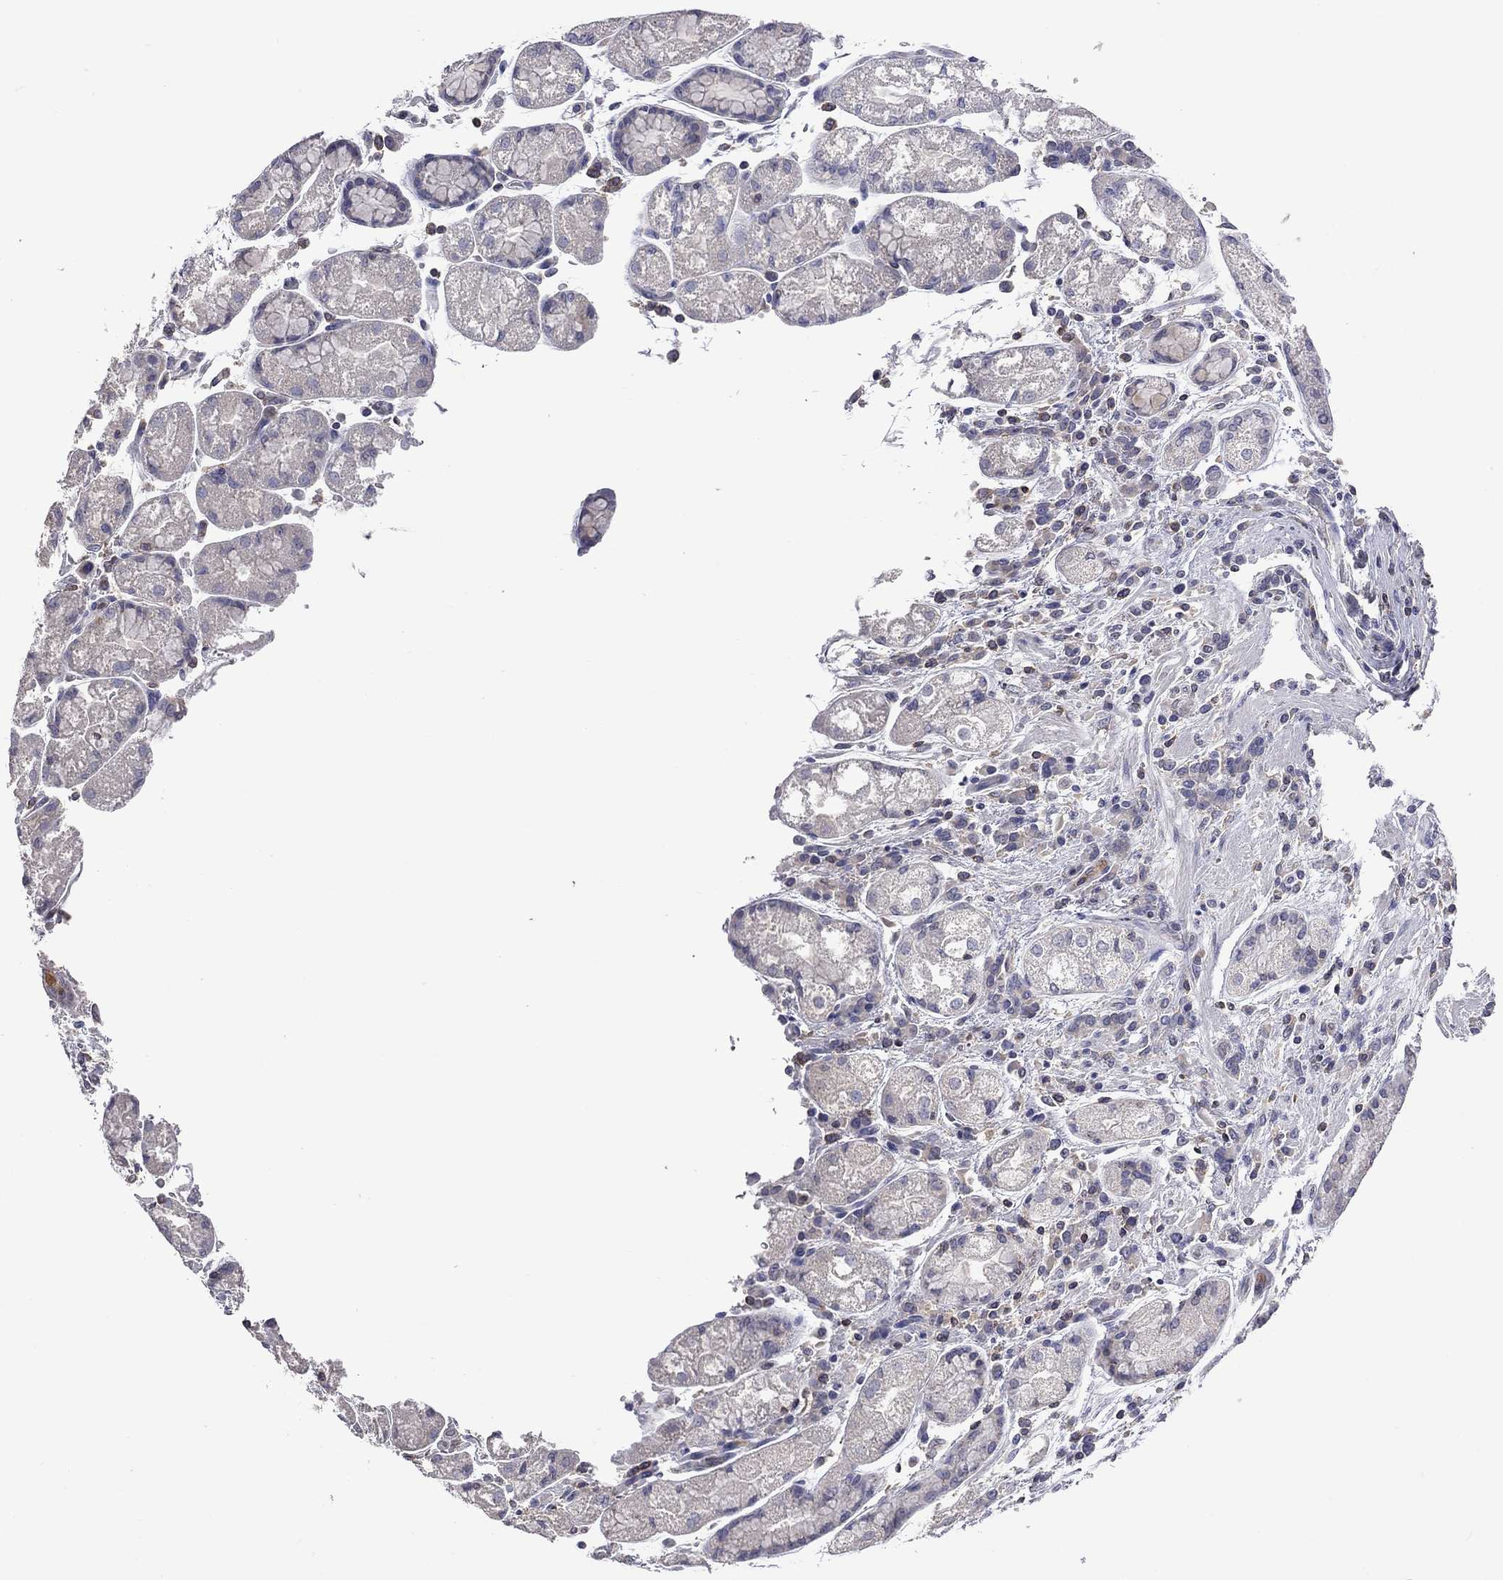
{"staining": {"intensity": "negative", "quantity": "none", "location": "none"}, "tissue": "stomach cancer", "cell_type": "Tumor cells", "image_type": "cancer", "snomed": [{"axis": "morphology", "description": "Adenocarcinoma, NOS"}, {"axis": "topography", "description": "Stomach"}], "caption": "A photomicrograph of human adenocarcinoma (stomach) is negative for staining in tumor cells.", "gene": "IPCEF1", "patient": {"sex": "female", "age": 57}}